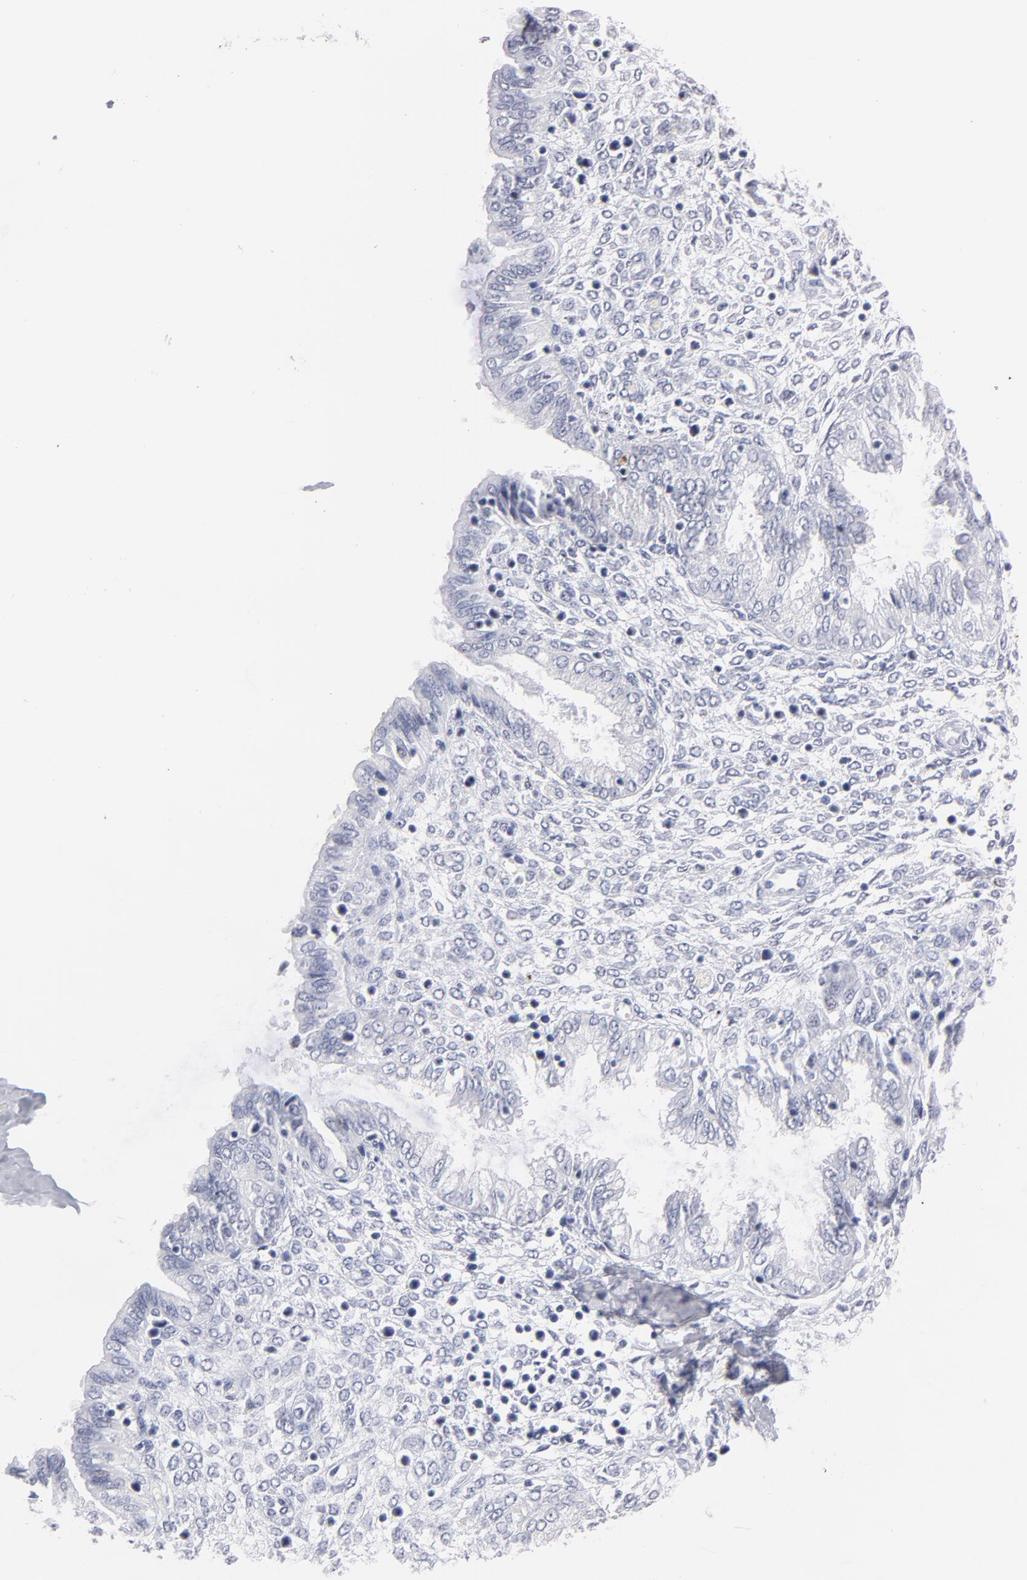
{"staining": {"intensity": "negative", "quantity": "none", "location": "none"}, "tissue": "endometrium", "cell_type": "Cells in endometrial stroma", "image_type": "normal", "snomed": [{"axis": "morphology", "description": "Normal tissue, NOS"}, {"axis": "topography", "description": "Endometrium"}], "caption": "Cells in endometrial stroma show no significant staining in benign endometrium. (DAB immunohistochemistry (IHC), high magnification).", "gene": "KHNYN", "patient": {"sex": "female", "age": 33}}